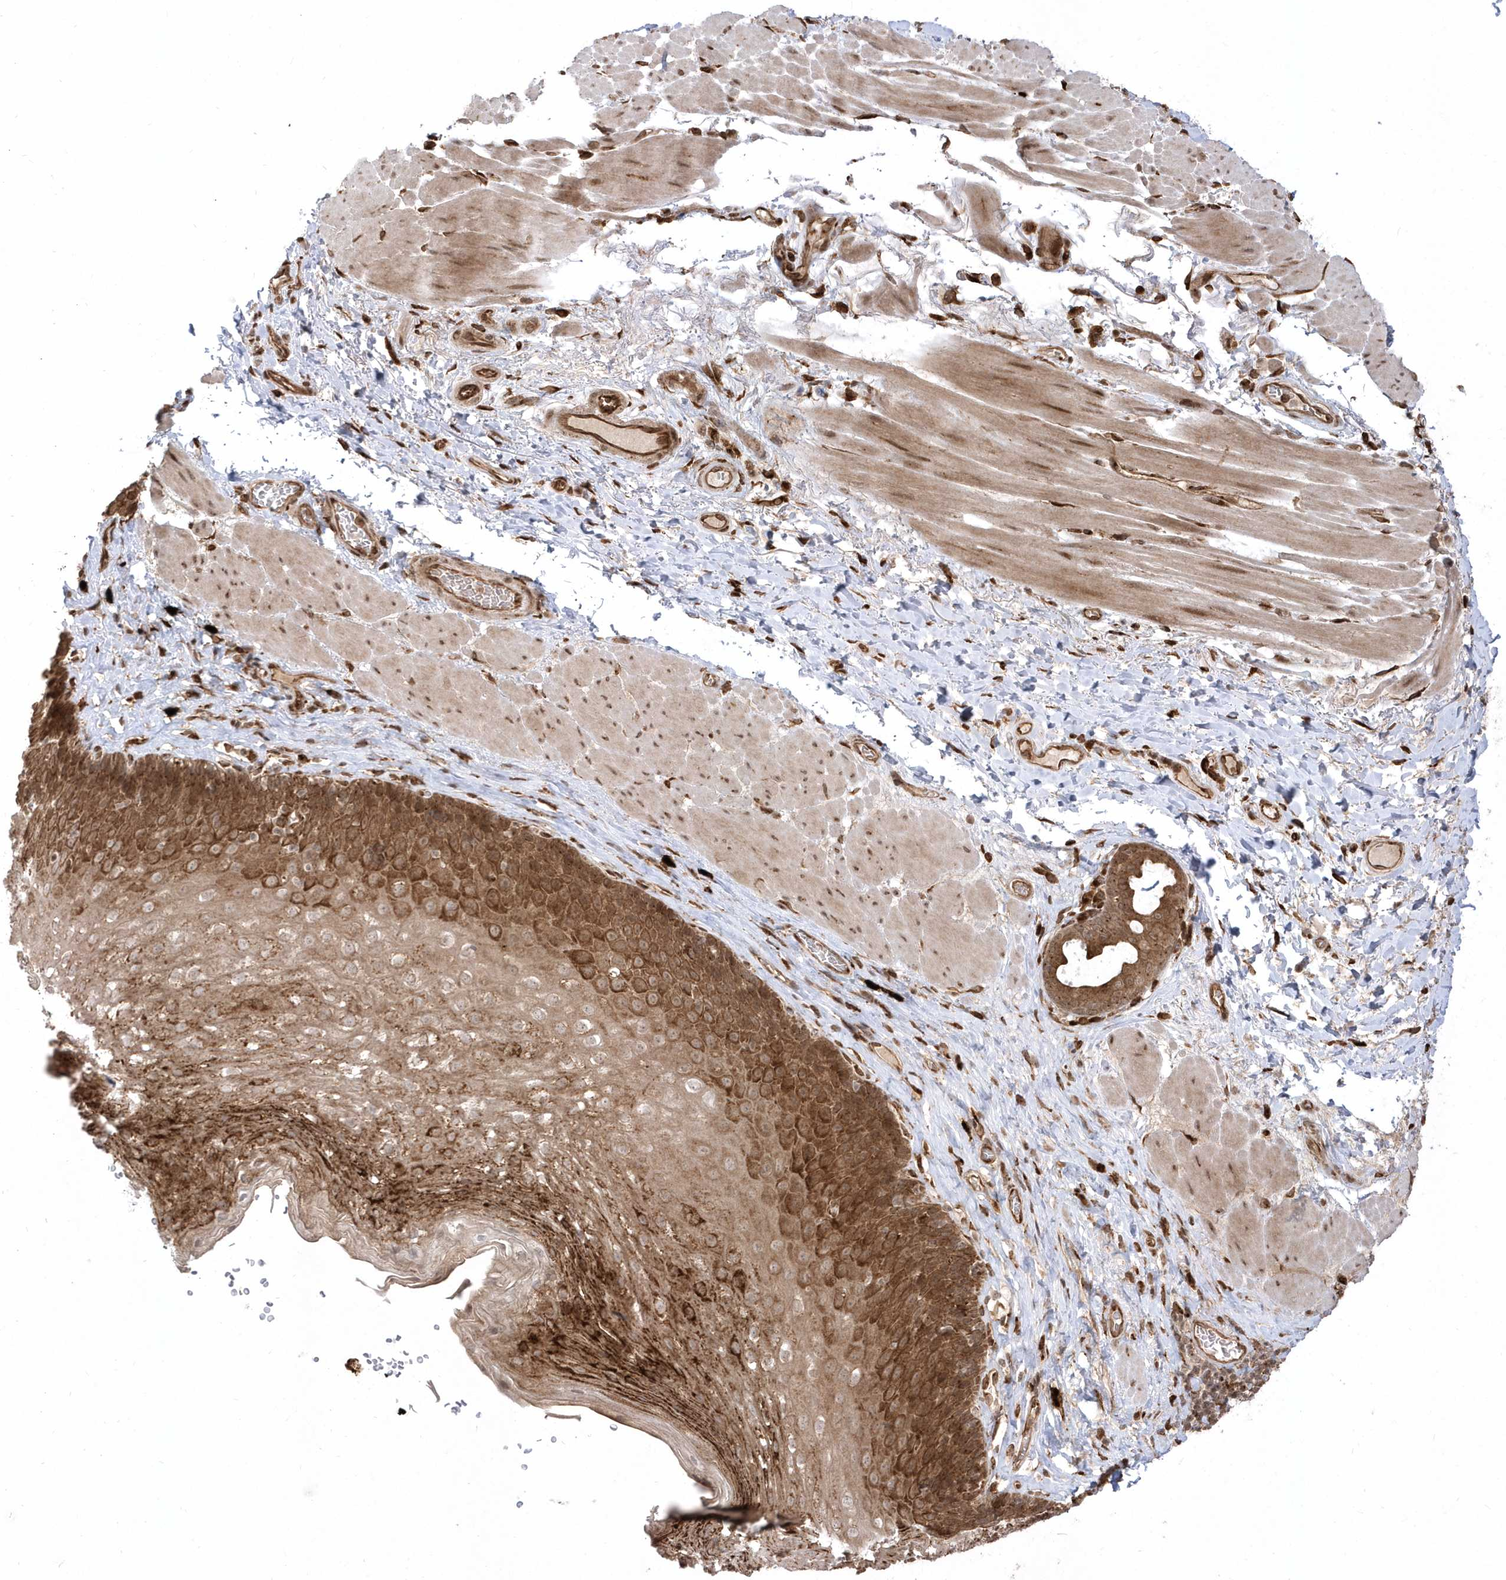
{"staining": {"intensity": "strong", "quantity": "25%-75%", "location": "cytoplasmic/membranous,nuclear"}, "tissue": "esophagus", "cell_type": "Squamous epithelial cells", "image_type": "normal", "snomed": [{"axis": "morphology", "description": "Normal tissue, NOS"}, {"axis": "topography", "description": "Esophagus"}], "caption": "About 25%-75% of squamous epithelial cells in benign esophagus display strong cytoplasmic/membranous,nuclear protein positivity as visualized by brown immunohistochemical staining.", "gene": "EPC2", "patient": {"sex": "female", "age": 66}}